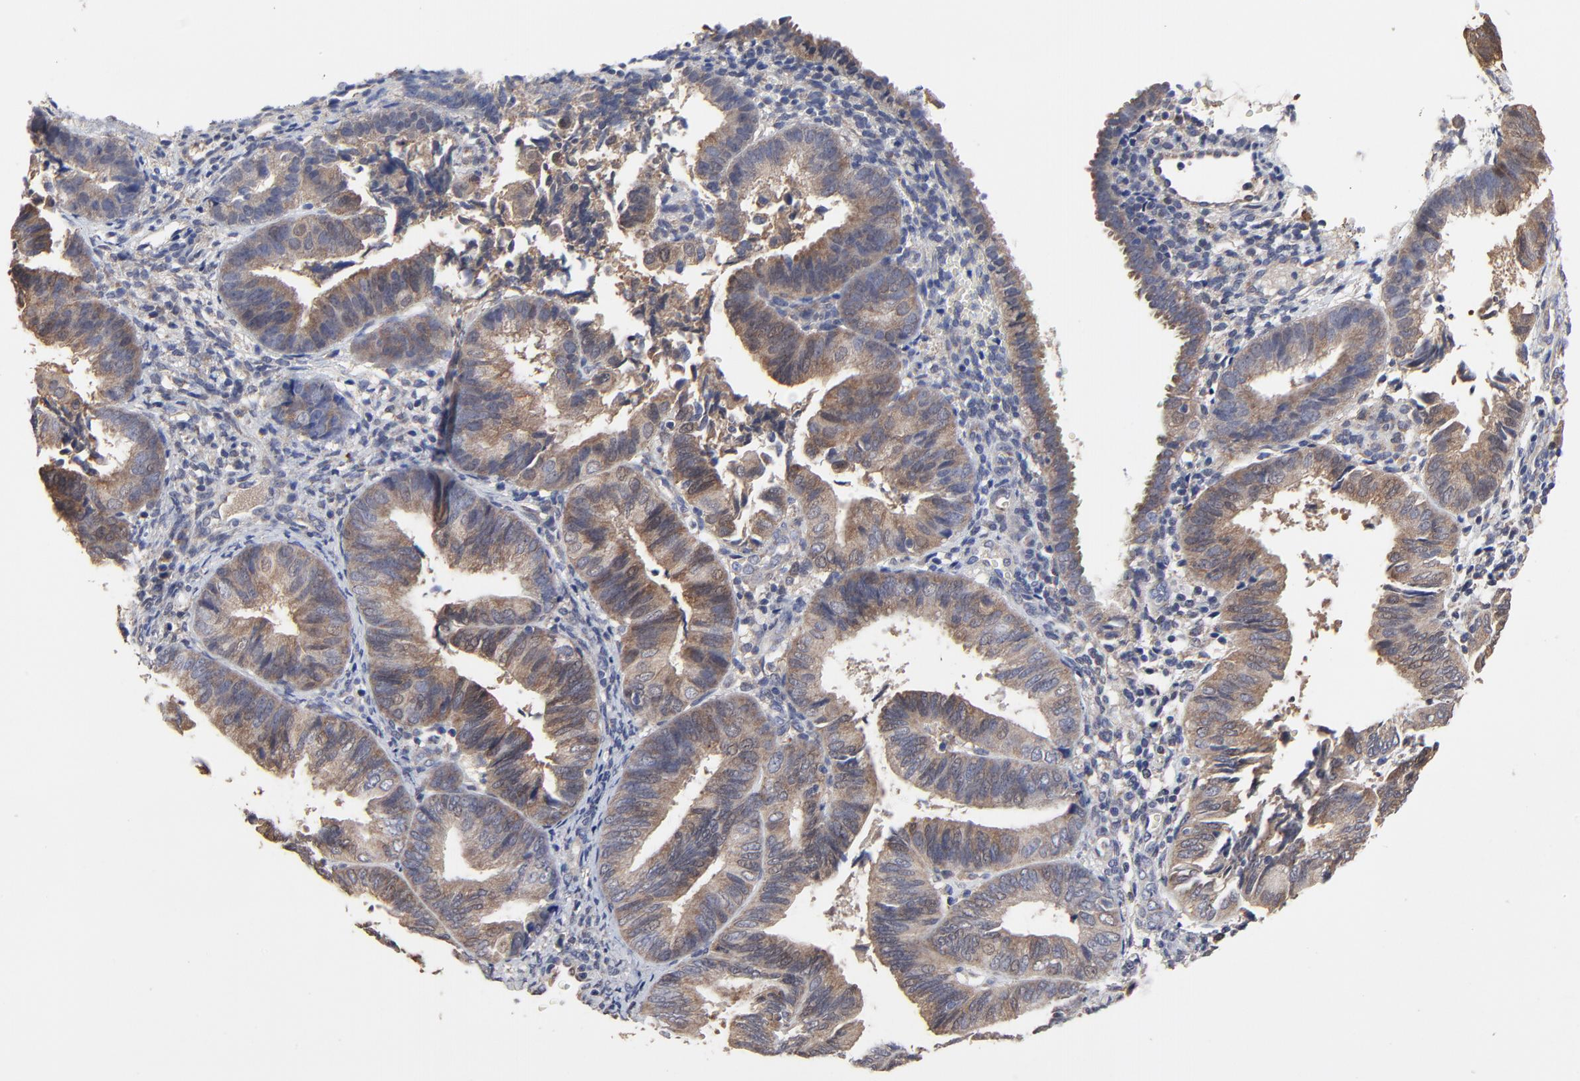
{"staining": {"intensity": "moderate", "quantity": ">75%", "location": "cytoplasmic/membranous"}, "tissue": "endometrial cancer", "cell_type": "Tumor cells", "image_type": "cancer", "snomed": [{"axis": "morphology", "description": "Adenocarcinoma, NOS"}, {"axis": "topography", "description": "Endometrium"}], "caption": "Human endometrial adenocarcinoma stained with a protein marker displays moderate staining in tumor cells.", "gene": "LGALS3", "patient": {"sex": "female", "age": 63}}